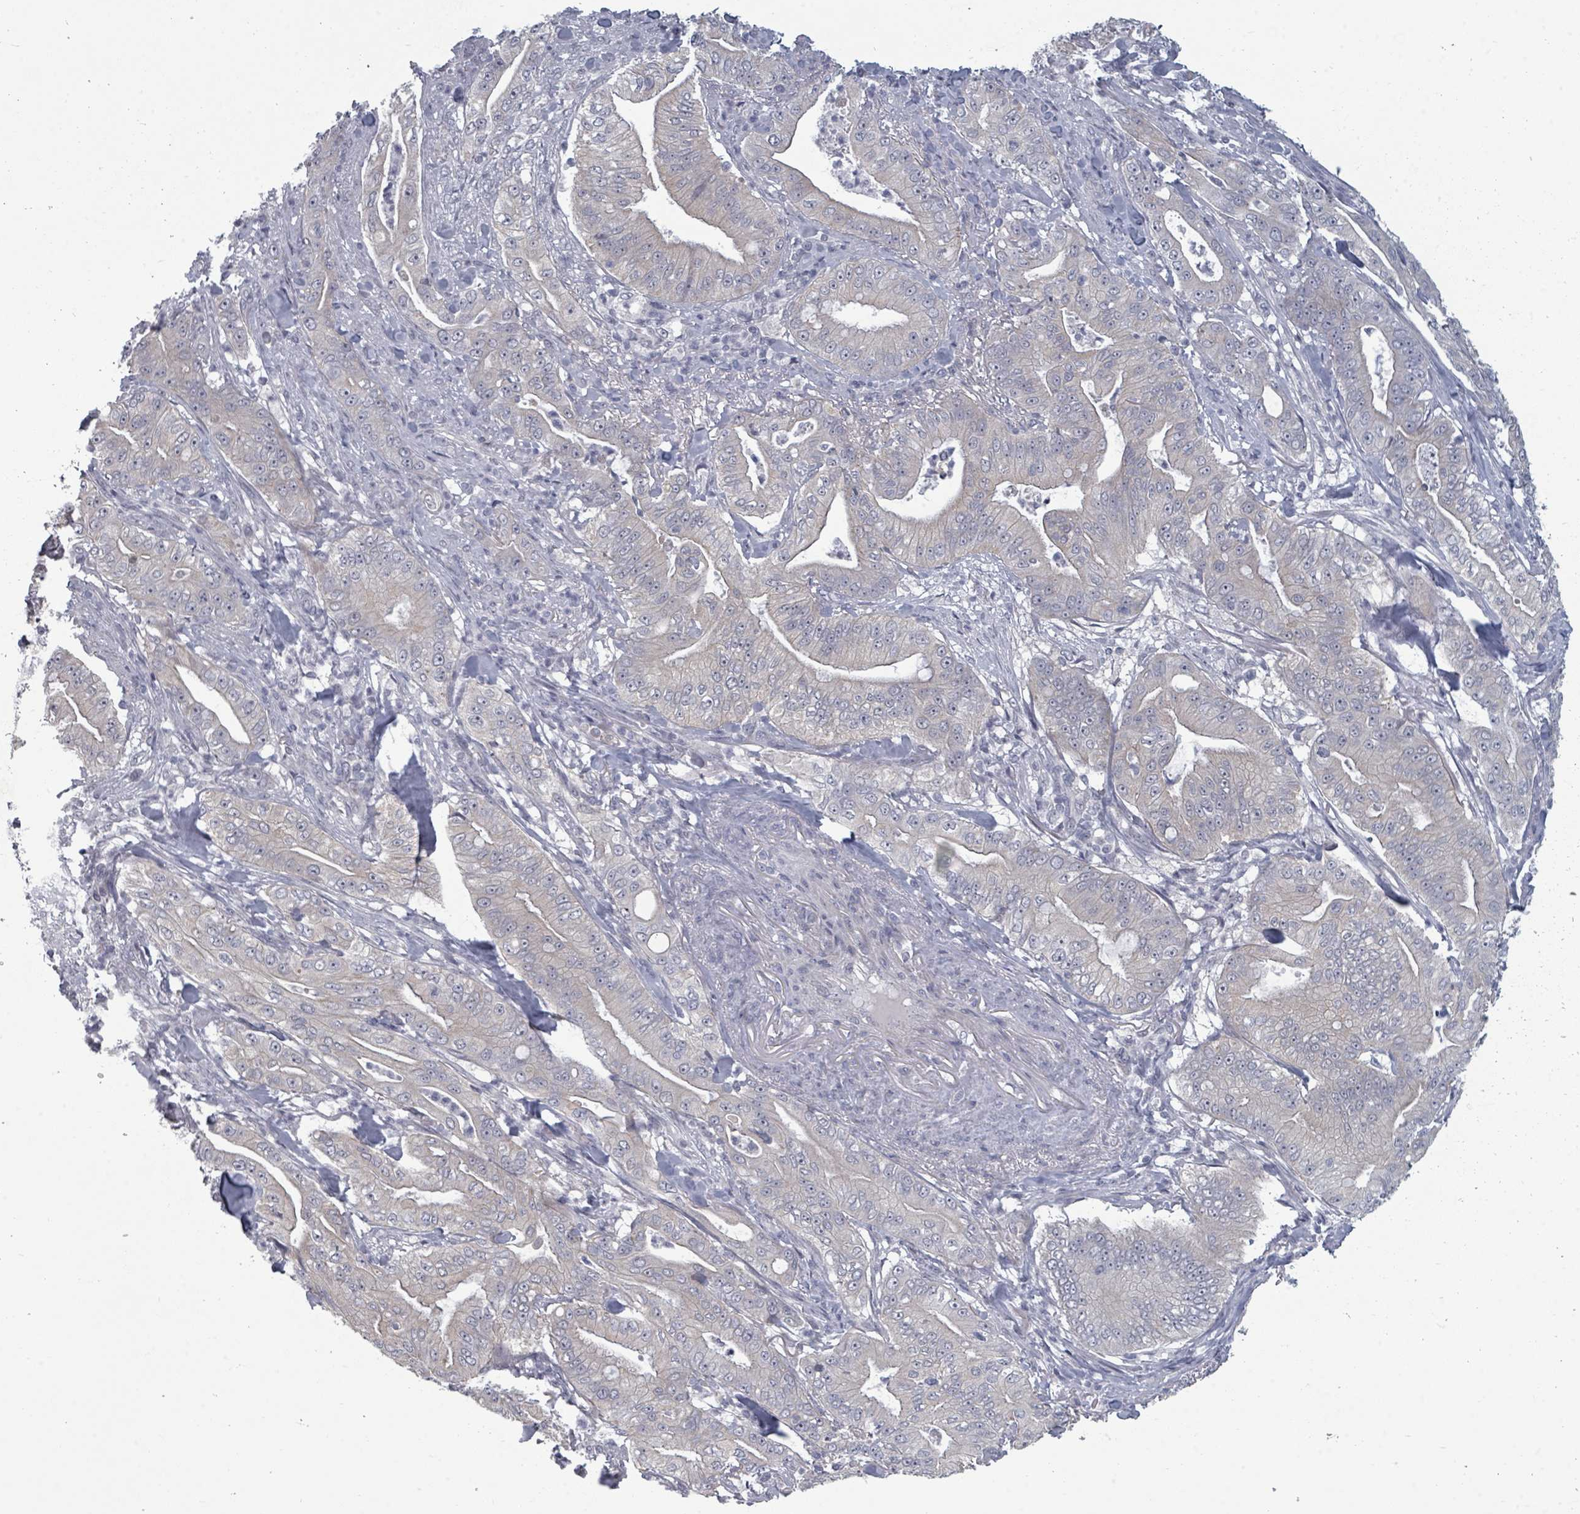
{"staining": {"intensity": "negative", "quantity": "none", "location": "none"}, "tissue": "pancreatic cancer", "cell_type": "Tumor cells", "image_type": "cancer", "snomed": [{"axis": "morphology", "description": "Adenocarcinoma, NOS"}, {"axis": "topography", "description": "Pancreas"}], "caption": "An immunohistochemistry (IHC) histopathology image of pancreatic cancer (adenocarcinoma) is shown. There is no staining in tumor cells of pancreatic cancer (adenocarcinoma). (Immunohistochemistry, brightfield microscopy, high magnification).", "gene": "ASB12", "patient": {"sex": "male", "age": 71}}